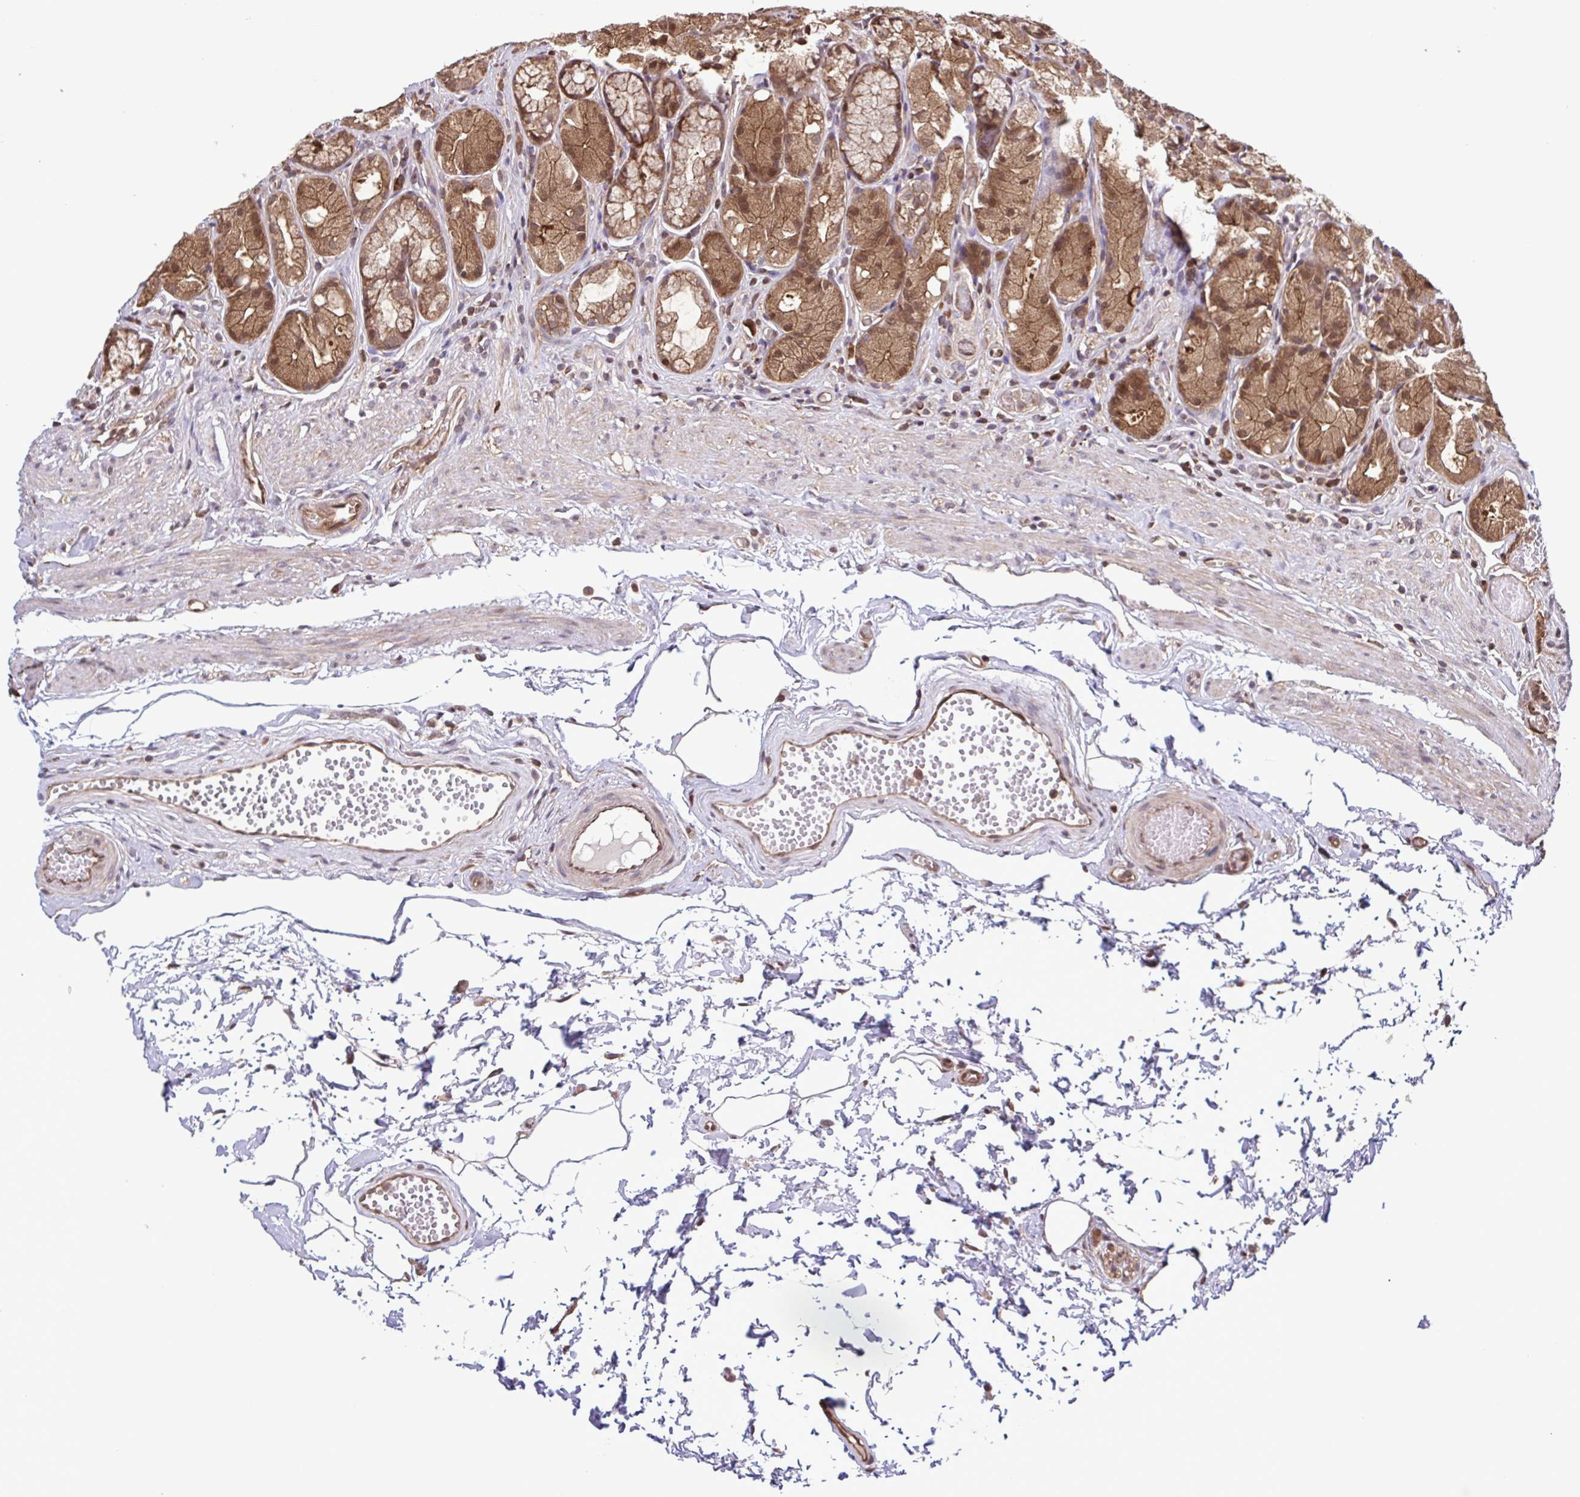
{"staining": {"intensity": "moderate", "quantity": ">75%", "location": "cytoplasmic/membranous,nuclear"}, "tissue": "stomach", "cell_type": "Glandular cells", "image_type": "normal", "snomed": [{"axis": "morphology", "description": "Normal tissue, NOS"}, {"axis": "topography", "description": "Stomach"}], "caption": "High-magnification brightfield microscopy of benign stomach stained with DAB (3,3'-diaminobenzidine) (brown) and counterstained with hematoxylin (blue). glandular cells exhibit moderate cytoplasmic/membranous,nuclear expression is identified in approximately>75% of cells.", "gene": "SEC63", "patient": {"sex": "male", "age": 70}}